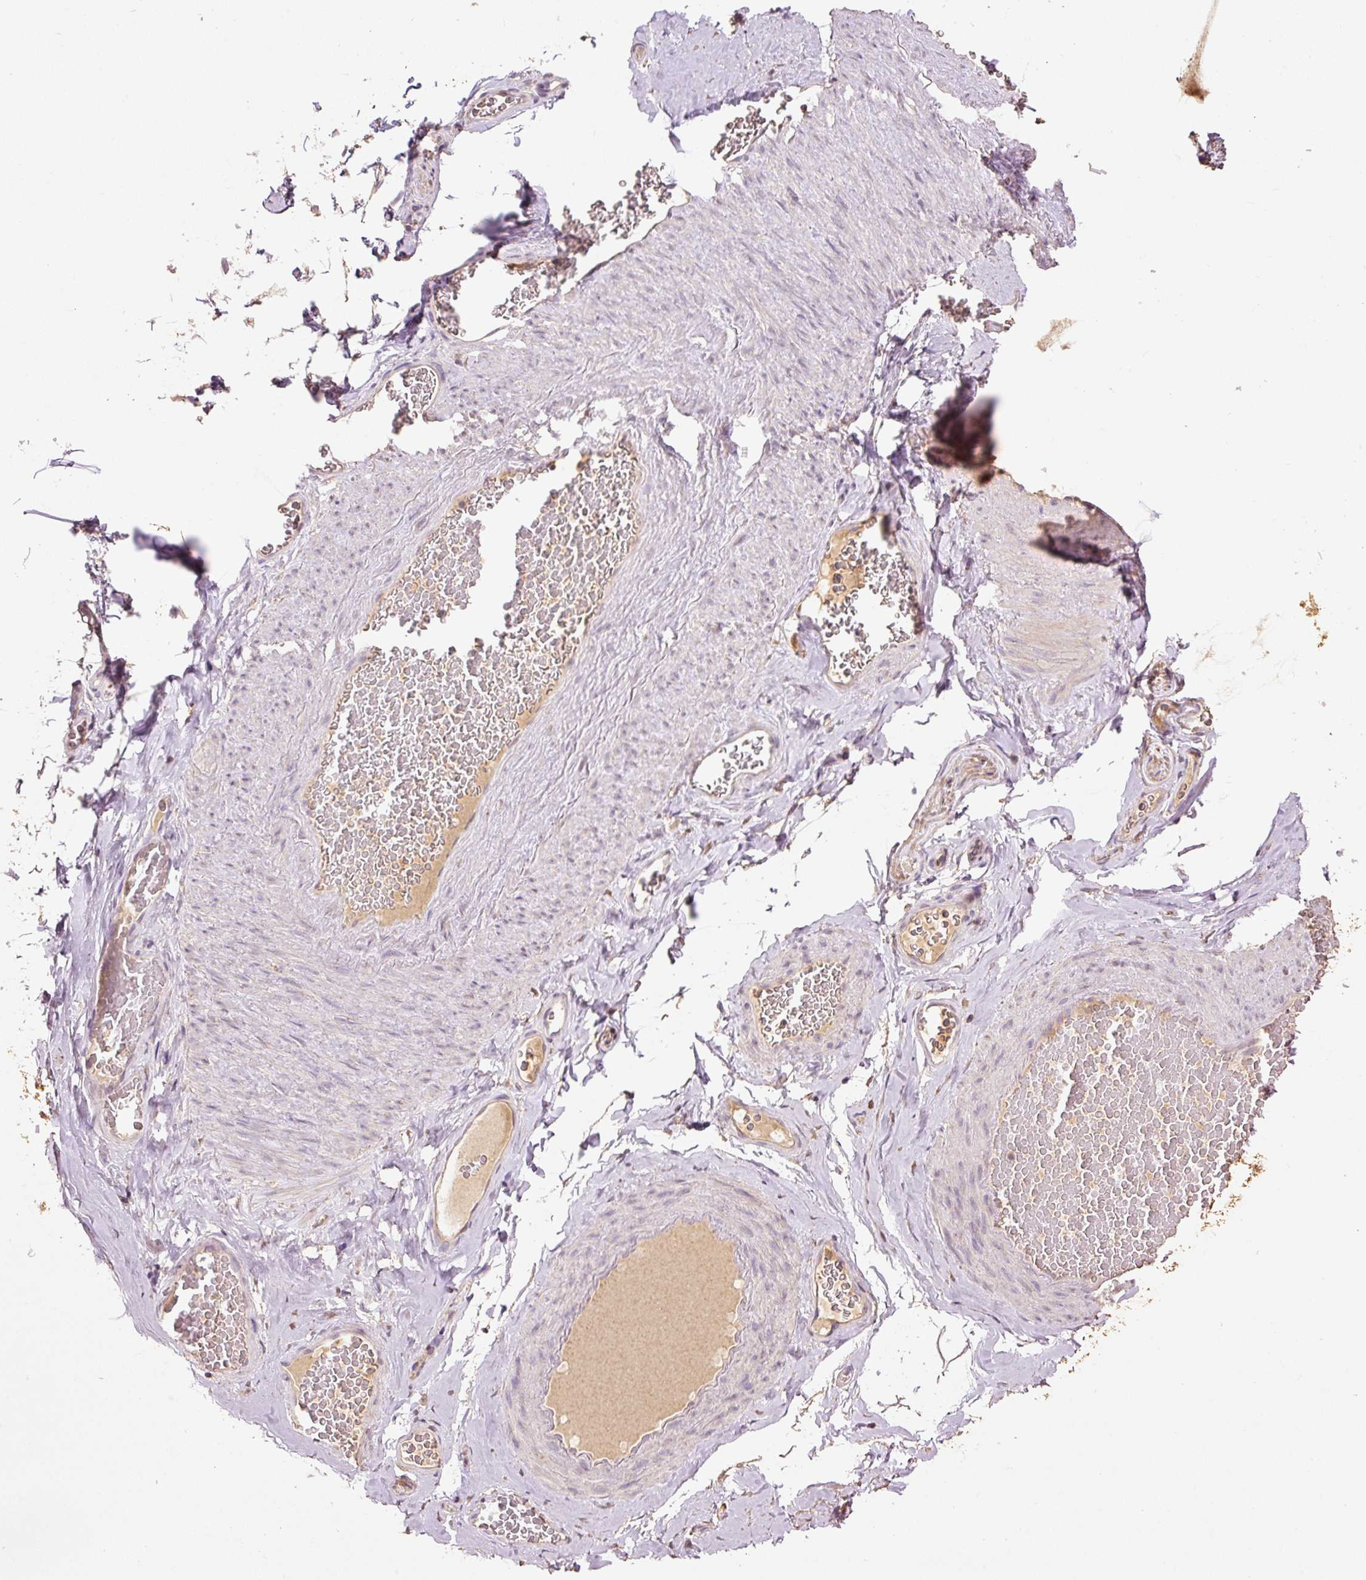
{"staining": {"intensity": "negative", "quantity": "none", "location": "none"}, "tissue": "adipose tissue", "cell_type": "Adipocytes", "image_type": "normal", "snomed": [{"axis": "morphology", "description": "Normal tissue, NOS"}, {"axis": "topography", "description": "Vascular tissue"}, {"axis": "topography", "description": "Peripheral nerve tissue"}], "caption": "An image of human adipose tissue is negative for staining in adipocytes.", "gene": "HERC2", "patient": {"sex": "male", "age": 41}}